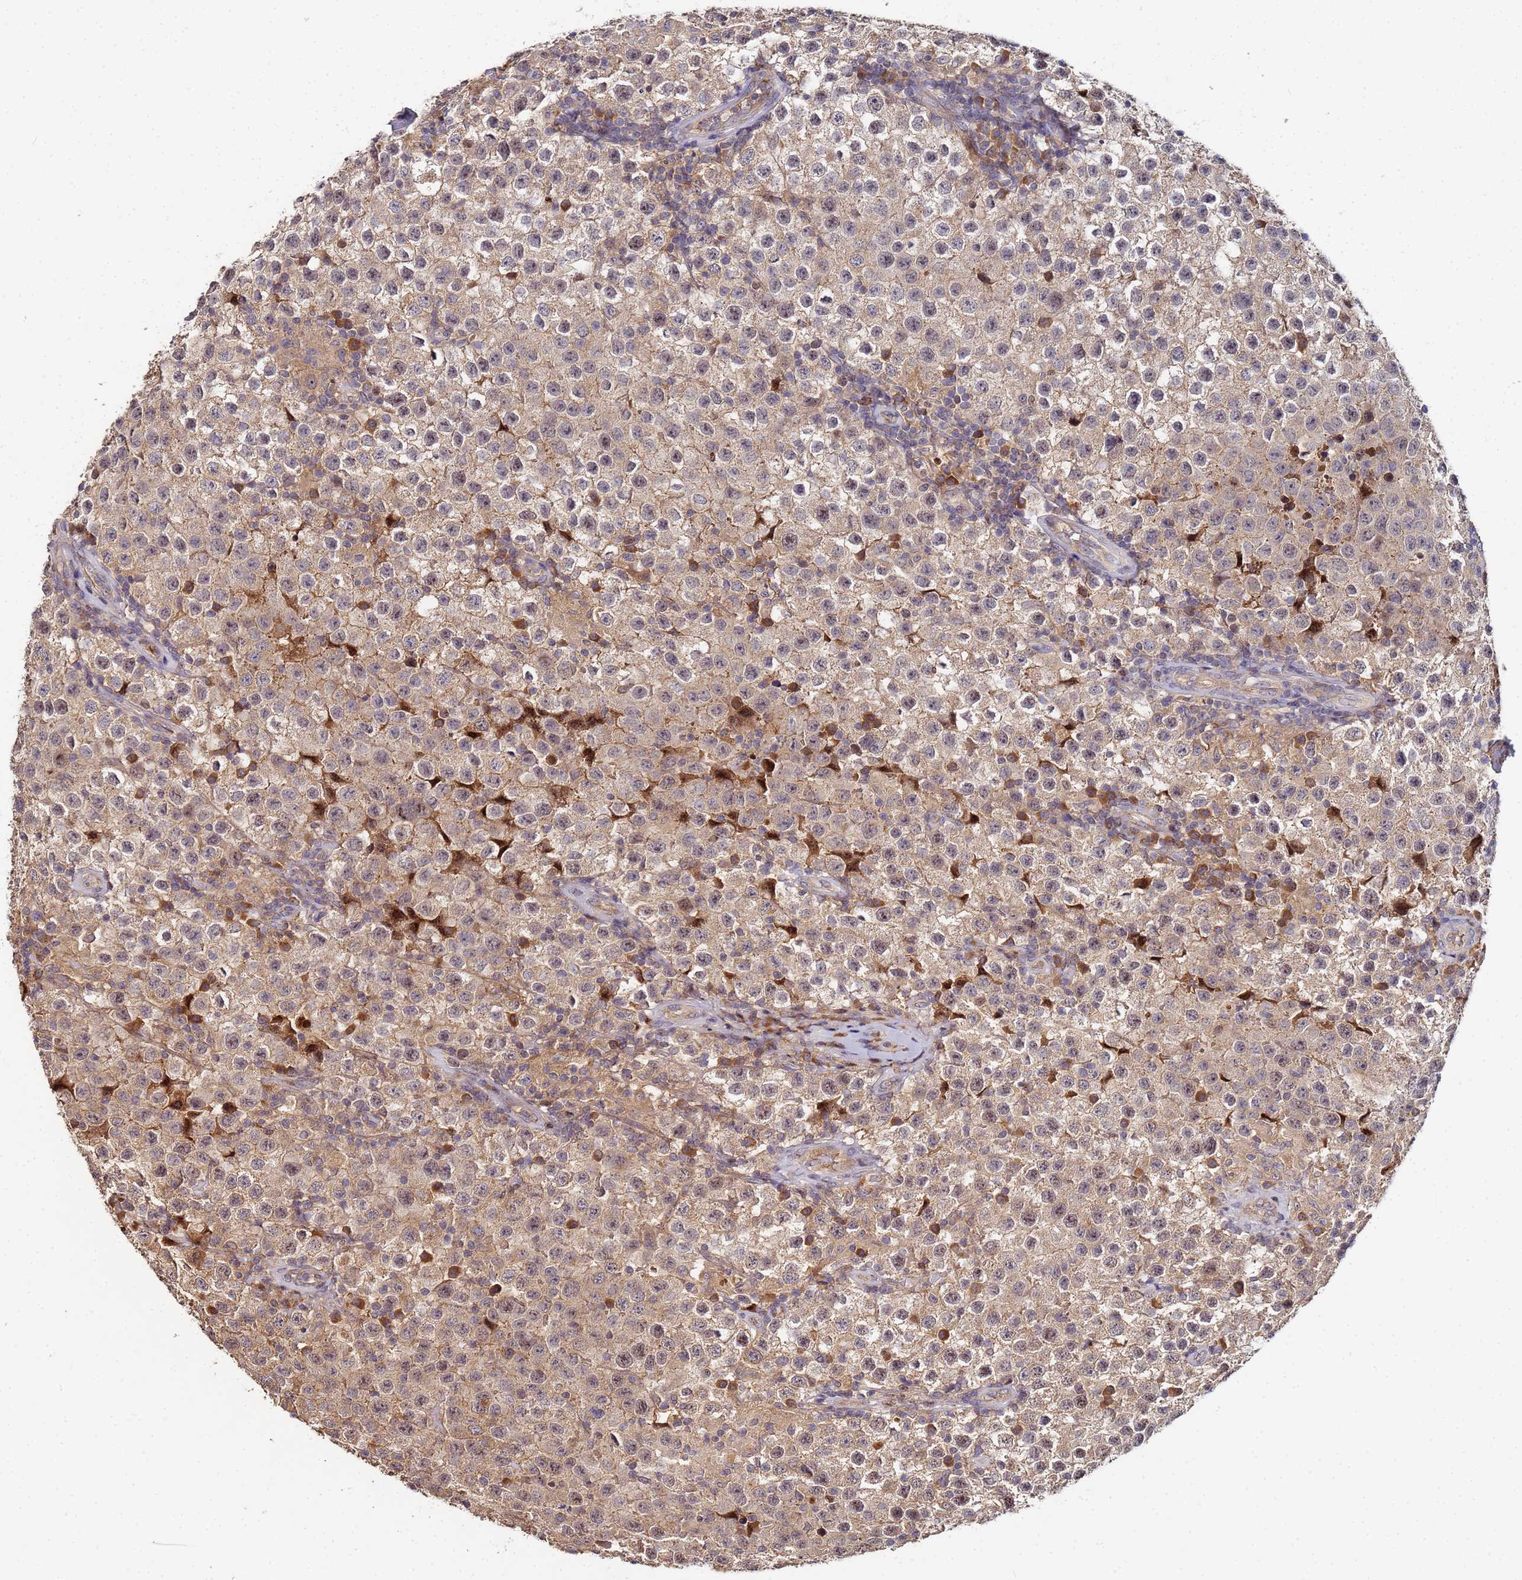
{"staining": {"intensity": "moderate", "quantity": "25%-75%", "location": "cytoplasmic/membranous"}, "tissue": "testis cancer", "cell_type": "Tumor cells", "image_type": "cancer", "snomed": [{"axis": "morphology", "description": "Seminoma, NOS"}, {"axis": "morphology", "description": "Carcinoma, Embryonal, NOS"}, {"axis": "topography", "description": "Testis"}], "caption": "A brown stain highlights moderate cytoplasmic/membranous staining of a protein in testis seminoma tumor cells.", "gene": "OSER1", "patient": {"sex": "male", "age": 41}}